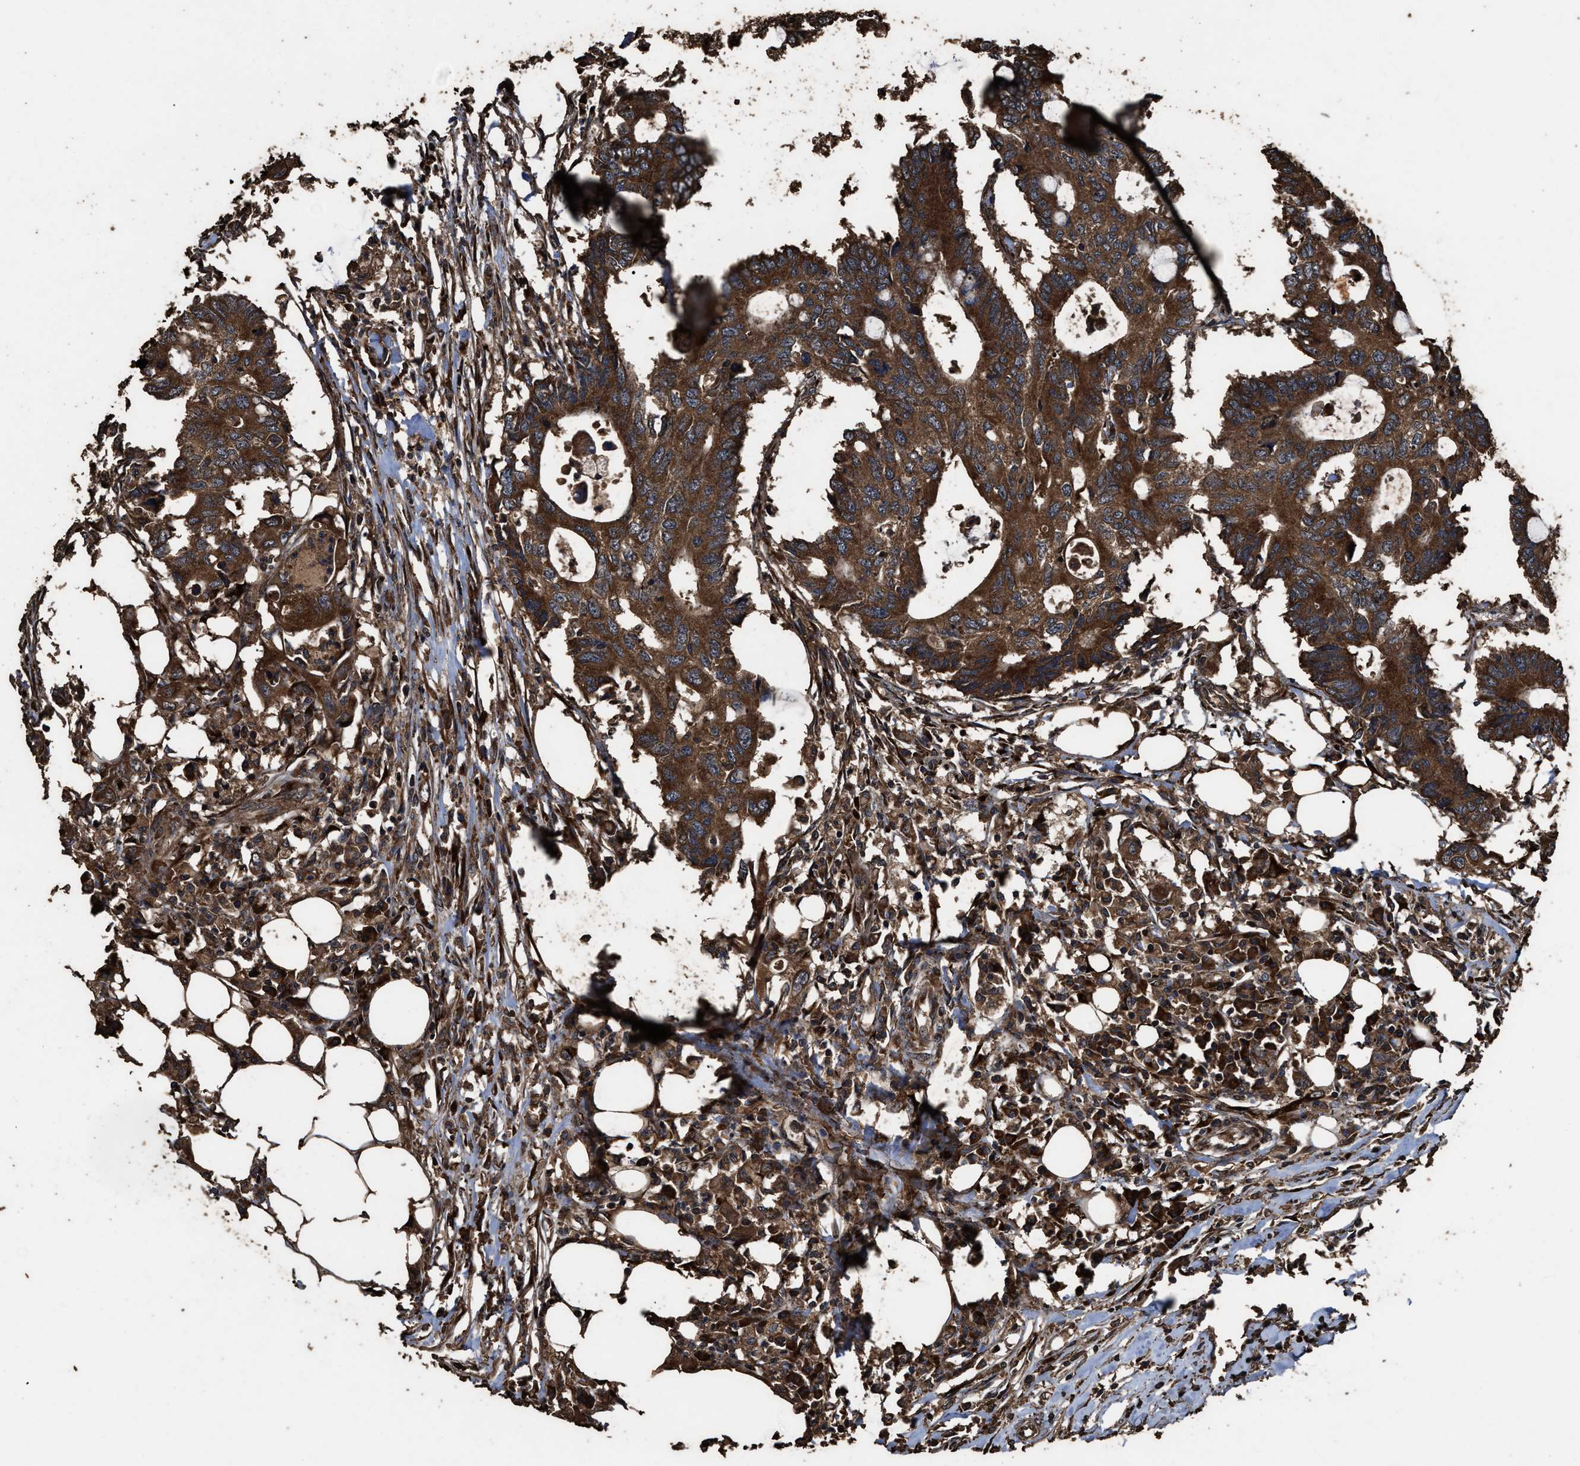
{"staining": {"intensity": "strong", "quantity": ">75%", "location": "cytoplasmic/membranous"}, "tissue": "colorectal cancer", "cell_type": "Tumor cells", "image_type": "cancer", "snomed": [{"axis": "morphology", "description": "Adenocarcinoma, NOS"}, {"axis": "topography", "description": "Colon"}], "caption": "An image of colorectal cancer (adenocarcinoma) stained for a protein displays strong cytoplasmic/membranous brown staining in tumor cells.", "gene": "ZMYND19", "patient": {"sex": "male", "age": 71}}